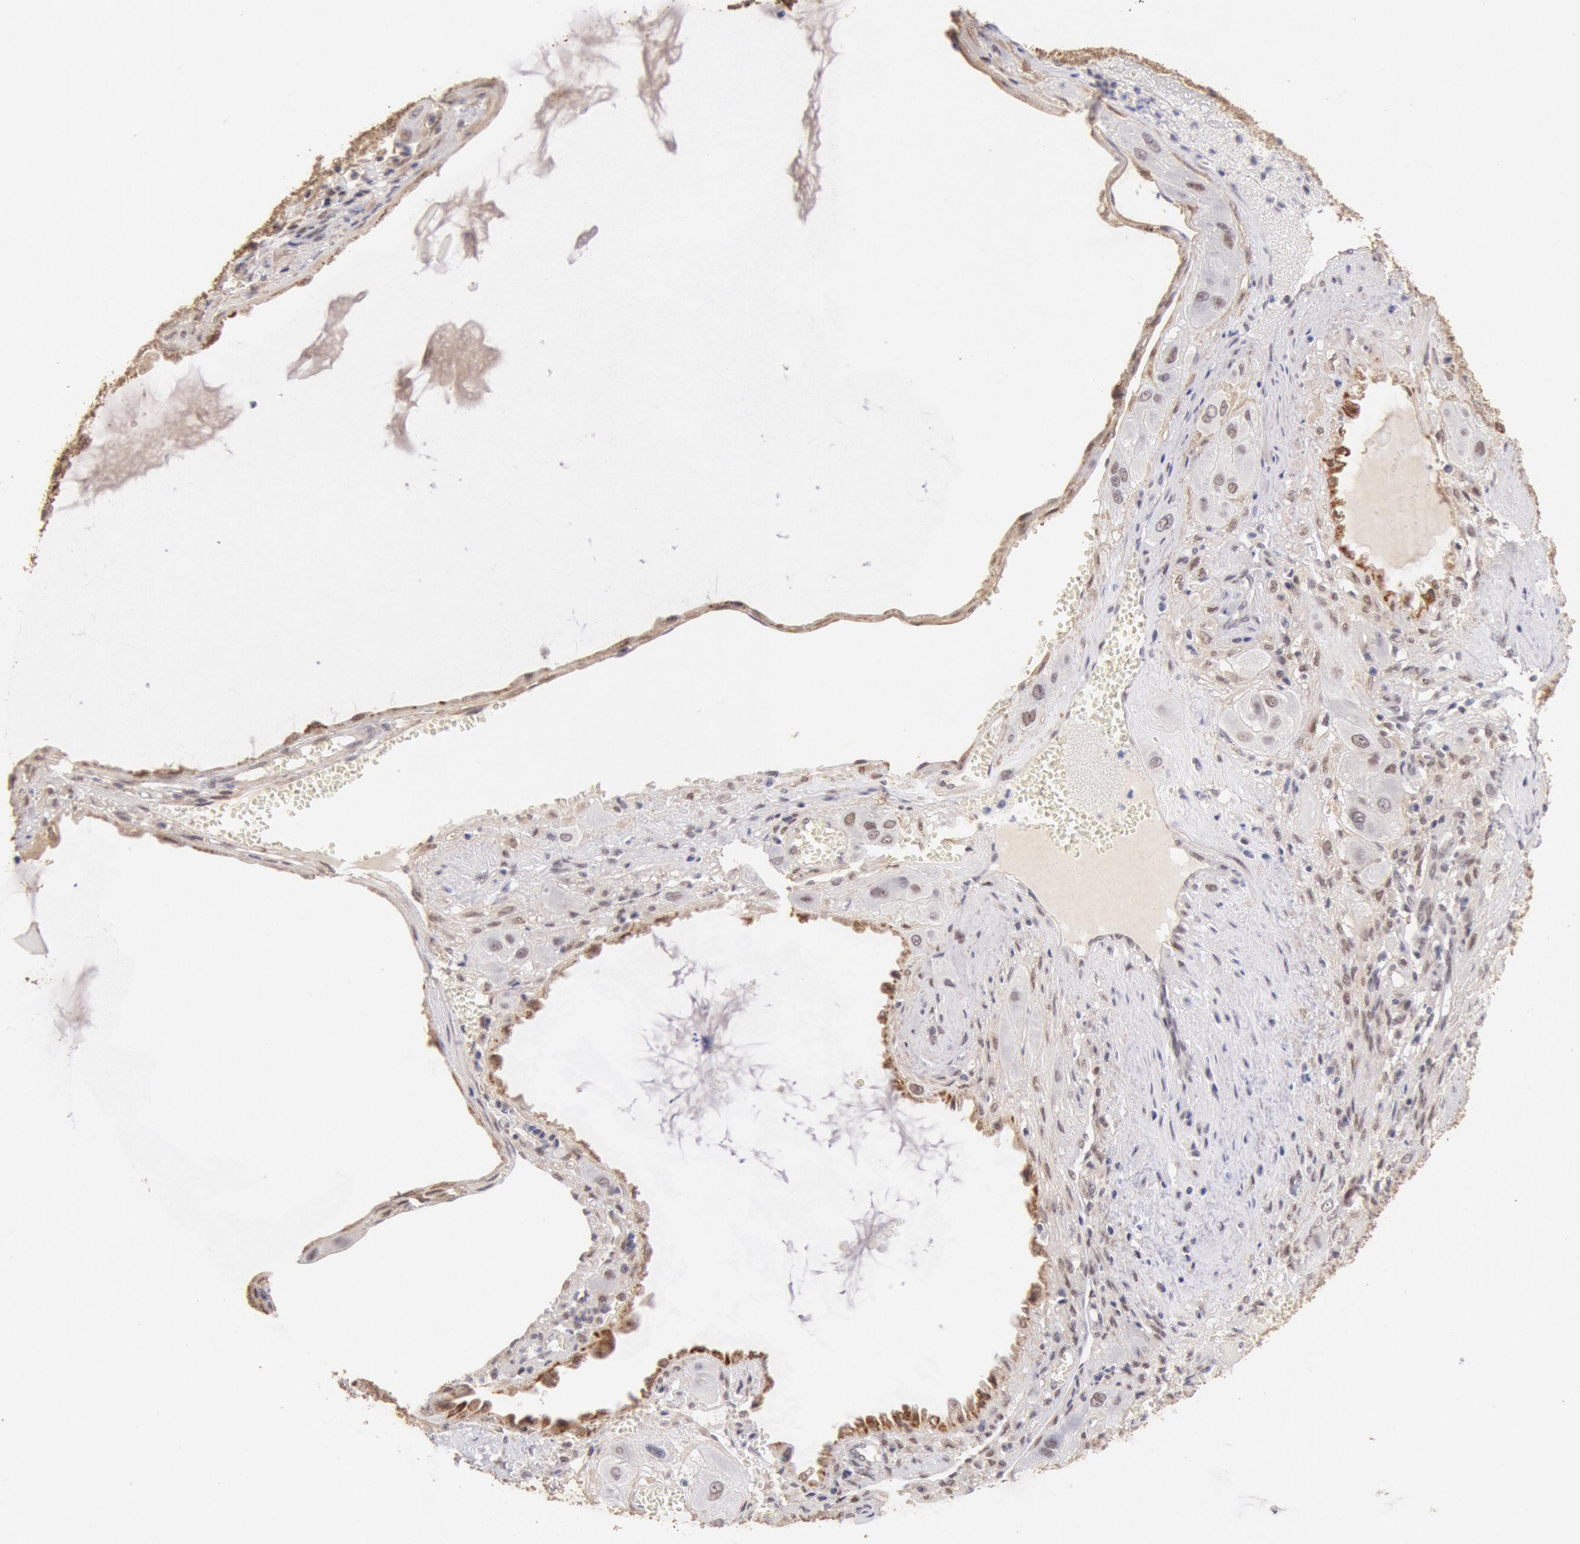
{"staining": {"intensity": "moderate", "quantity": ">75%", "location": "cytoplasmic/membranous,nuclear"}, "tissue": "cervical cancer", "cell_type": "Tumor cells", "image_type": "cancer", "snomed": [{"axis": "morphology", "description": "Squamous cell carcinoma, NOS"}, {"axis": "topography", "description": "Cervix"}], "caption": "Cervical cancer stained with a brown dye exhibits moderate cytoplasmic/membranous and nuclear positive staining in approximately >75% of tumor cells.", "gene": "CDKN2B", "patient": {"sex": "female", "age": 34}}